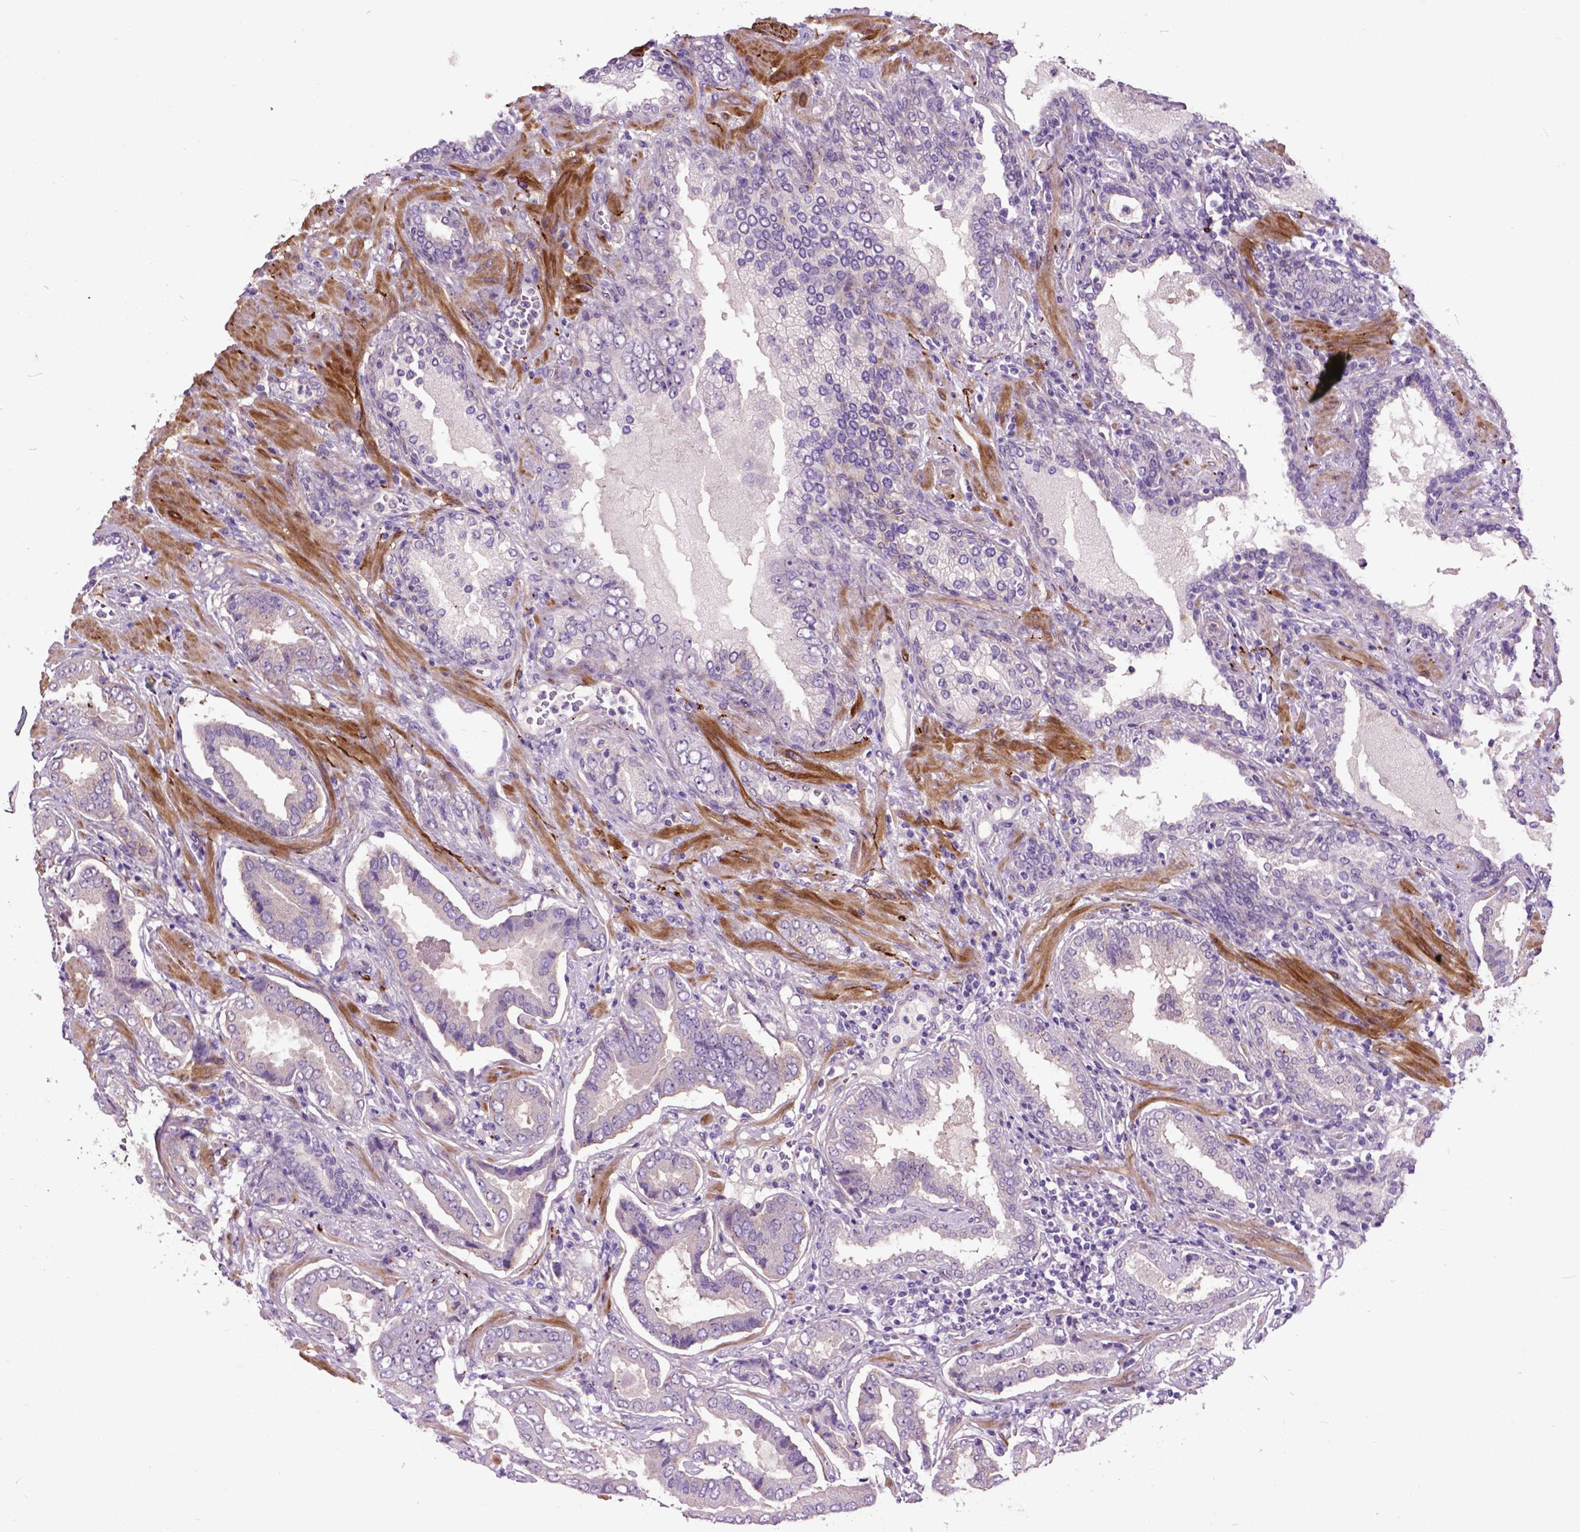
{"staining": {"intensity": "negative", "quantity": "none", "location": "none"}, "tissue": "prostate cancer", "cell_type": "Tumor cells", "image_type": "cancer", "snomed": [{"axis": "morphology", "description": "Adenocarcinoma, NOS"}, {"axis": "topography", "description": "Prostate"}], "caption": "Histopathology image shows no significant protein staining in tumor cells of adenocarcinoma (prostate).", "gene": "MAPT", "patient": {"sex": "male", "age": 64}}